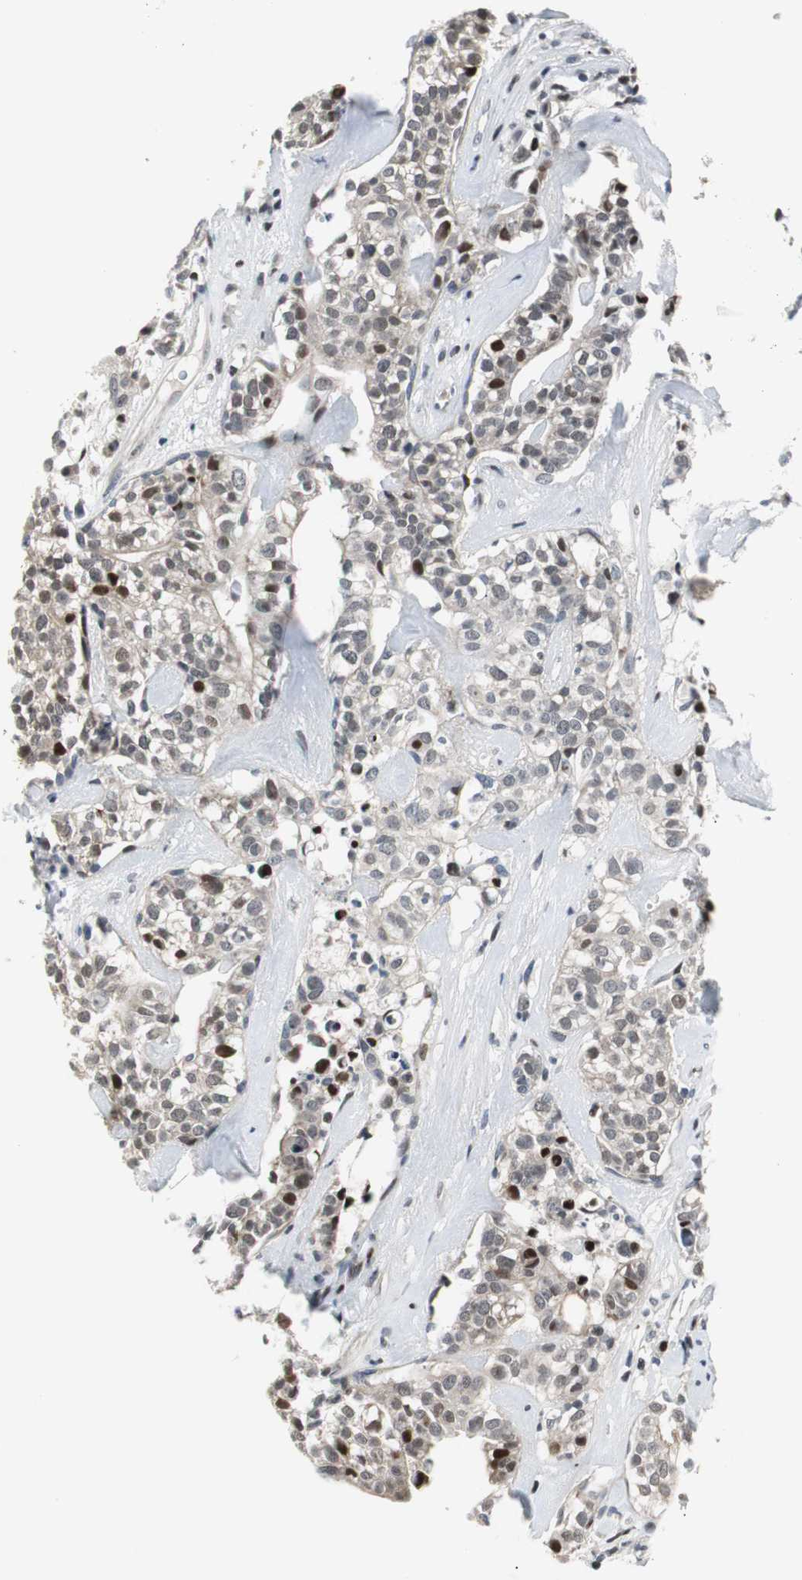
{"staining": {"intensity": "strong", "quantity": "<25%", "location": "nuclear"}, "tissue": "head and neck cancer", "cell_type": "Tumor cells", "image_type": "cancer", "snomed": [{"axis": "morphology", "description": "Adenocarcinoma, NOS"}, {"axis": "topography", "description": "Salivary gland"}, {"axis": "topography", "description": "Head-Neck"}], "caption": "This is a micrograph of IHC staining of adenocarcinoma (head and neck), which shows strong positivity in the nuclear of tumor cells.", "gene": "RAD1", "patient": {"sex": "female", "age": 65}}